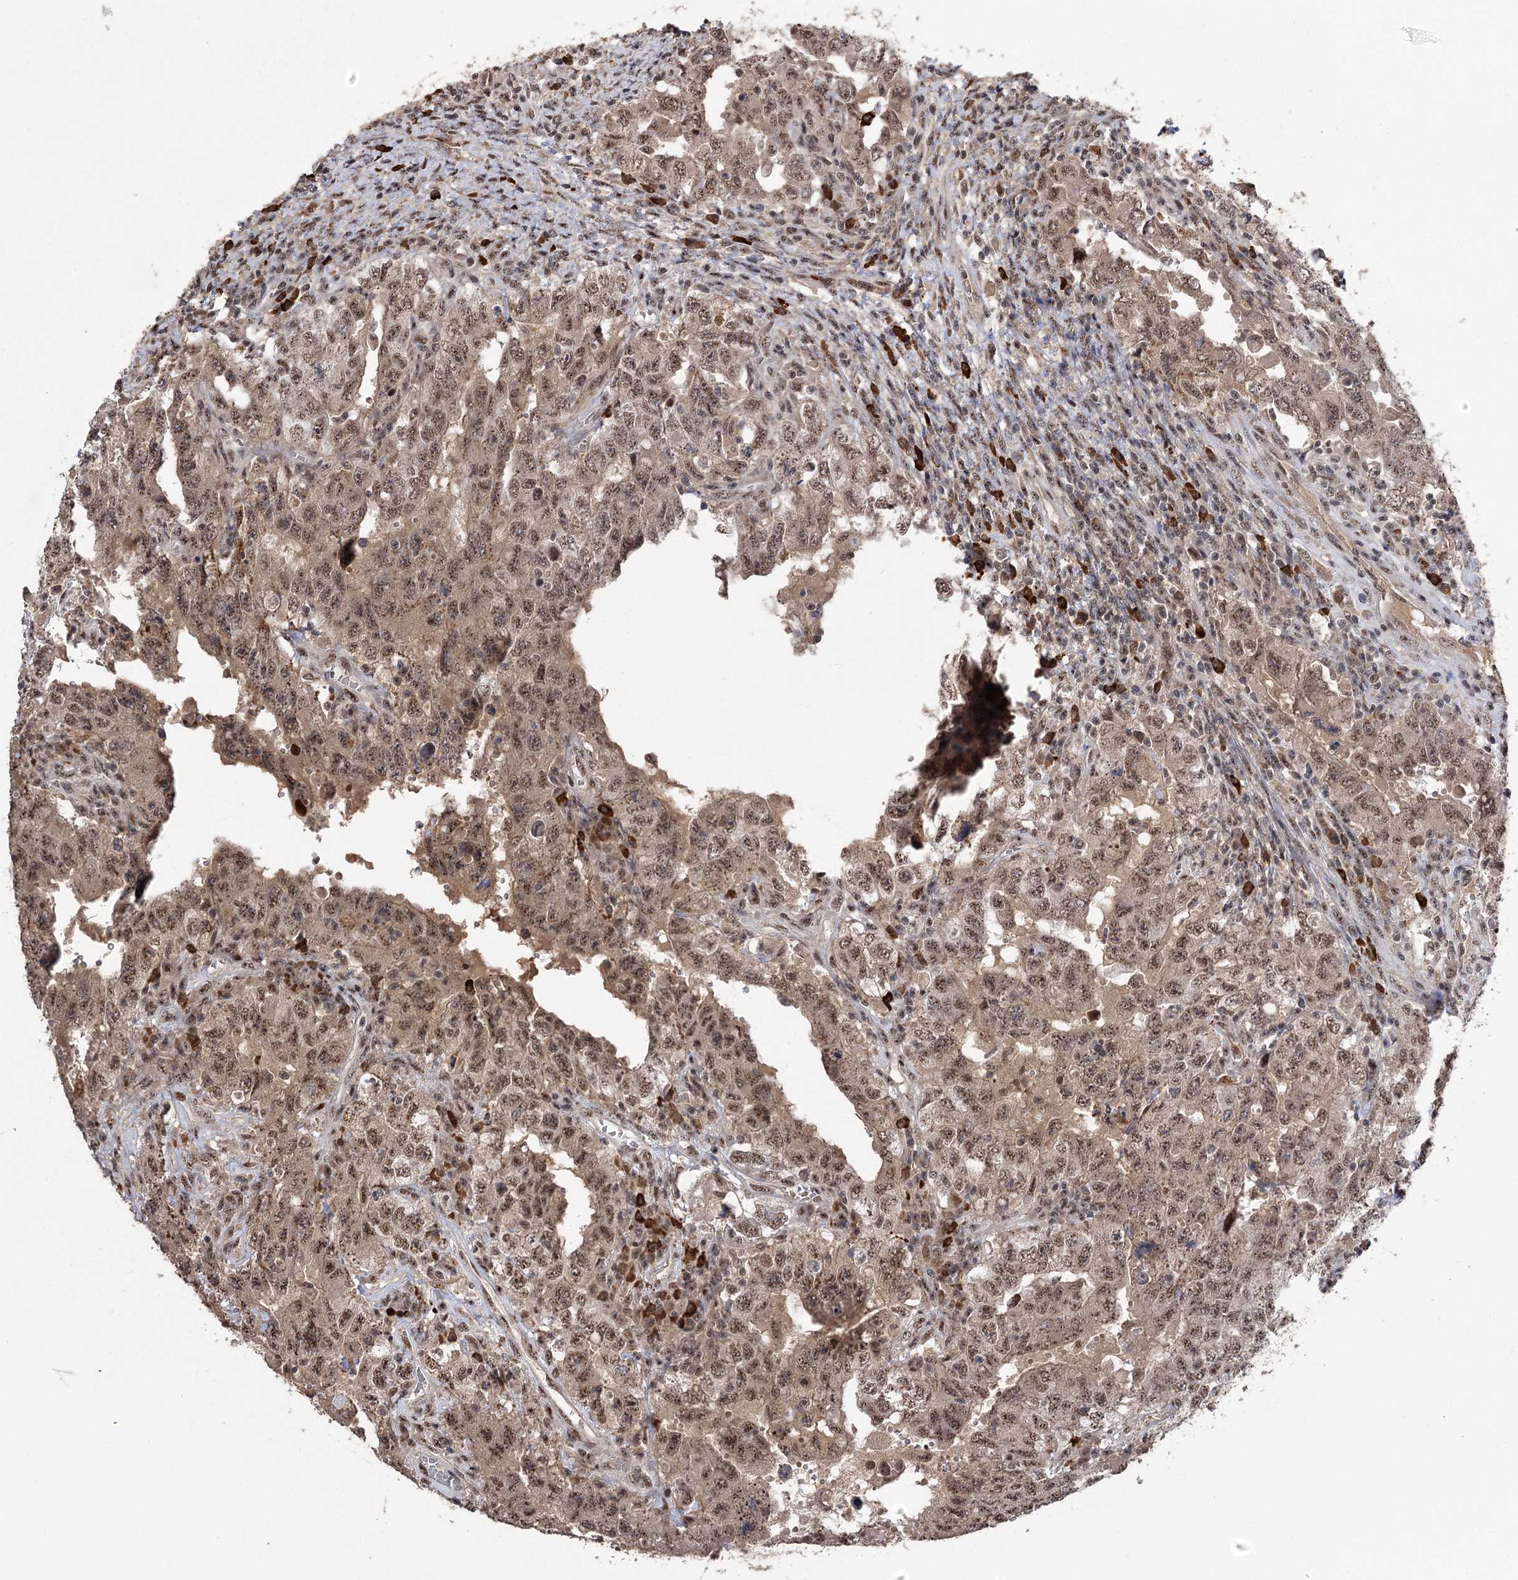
{"staining": {"intensity": "weak", "quantity": ">75%", "location": "nuclear"}, "tissue": "testis cancer", "cell_type": "Tumor cells", "image_type": "cancer", "snomed": [{"axis": "morphology", "description": "Carcinoma, Embryonal, NOS"}, {"axis": "topography", "description": "Testis"}], "caption": "This image shows immunohistochemistry staining of human testis cancer (embryonal carcinoma), with low weak nuclear expression in about >75% of tumor cells.", "gene": "PYROXD1", "patient": {"sex": "male", "age": 26}}